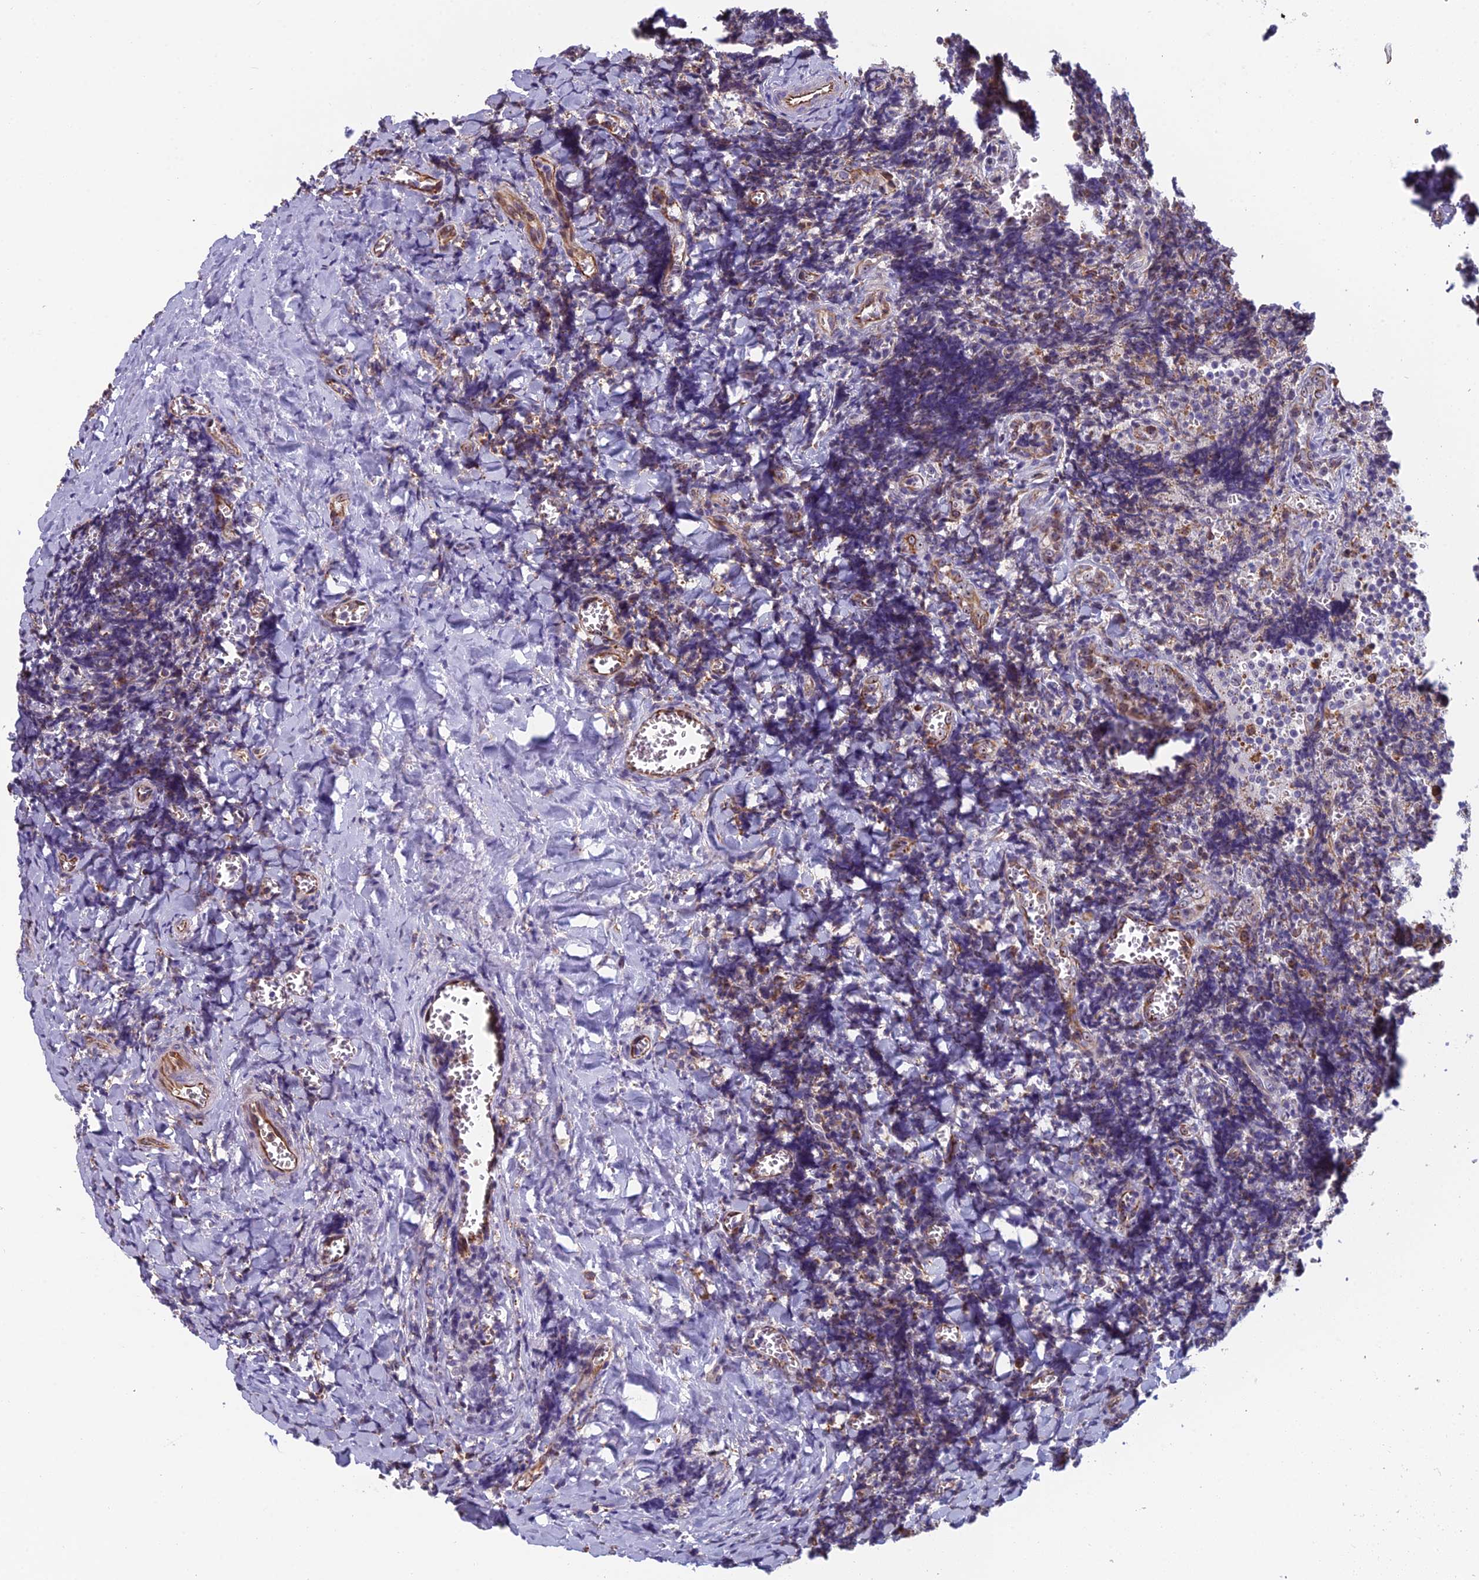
{"staining": {"intensity": "strong", "quantity": "<25%", "location": "cytoplasmic/membranous"}, "tissue": "tonsil", "cell_type": "Germinal center cells", "image_type": "normal", "snomed": [{"axis": "morphology", "description": "Normal tissue, NOS"}, {"axis": "topography", "description": "Tonsil"}], "caption": "IHC staining of unremarkable tonsil, which demonstrates medium levels of strong cytoplasmic/membranous positivity in about <25% of germinal center cells indicating strong cytoplasmic/membranous protein positivity. The staining was performed using DAB (brown) for protein detection and nuclei were counterstained in hematoxylin (blue).", "gene": "NOC2L", "patient": {"sex": "male", "age": 27}}